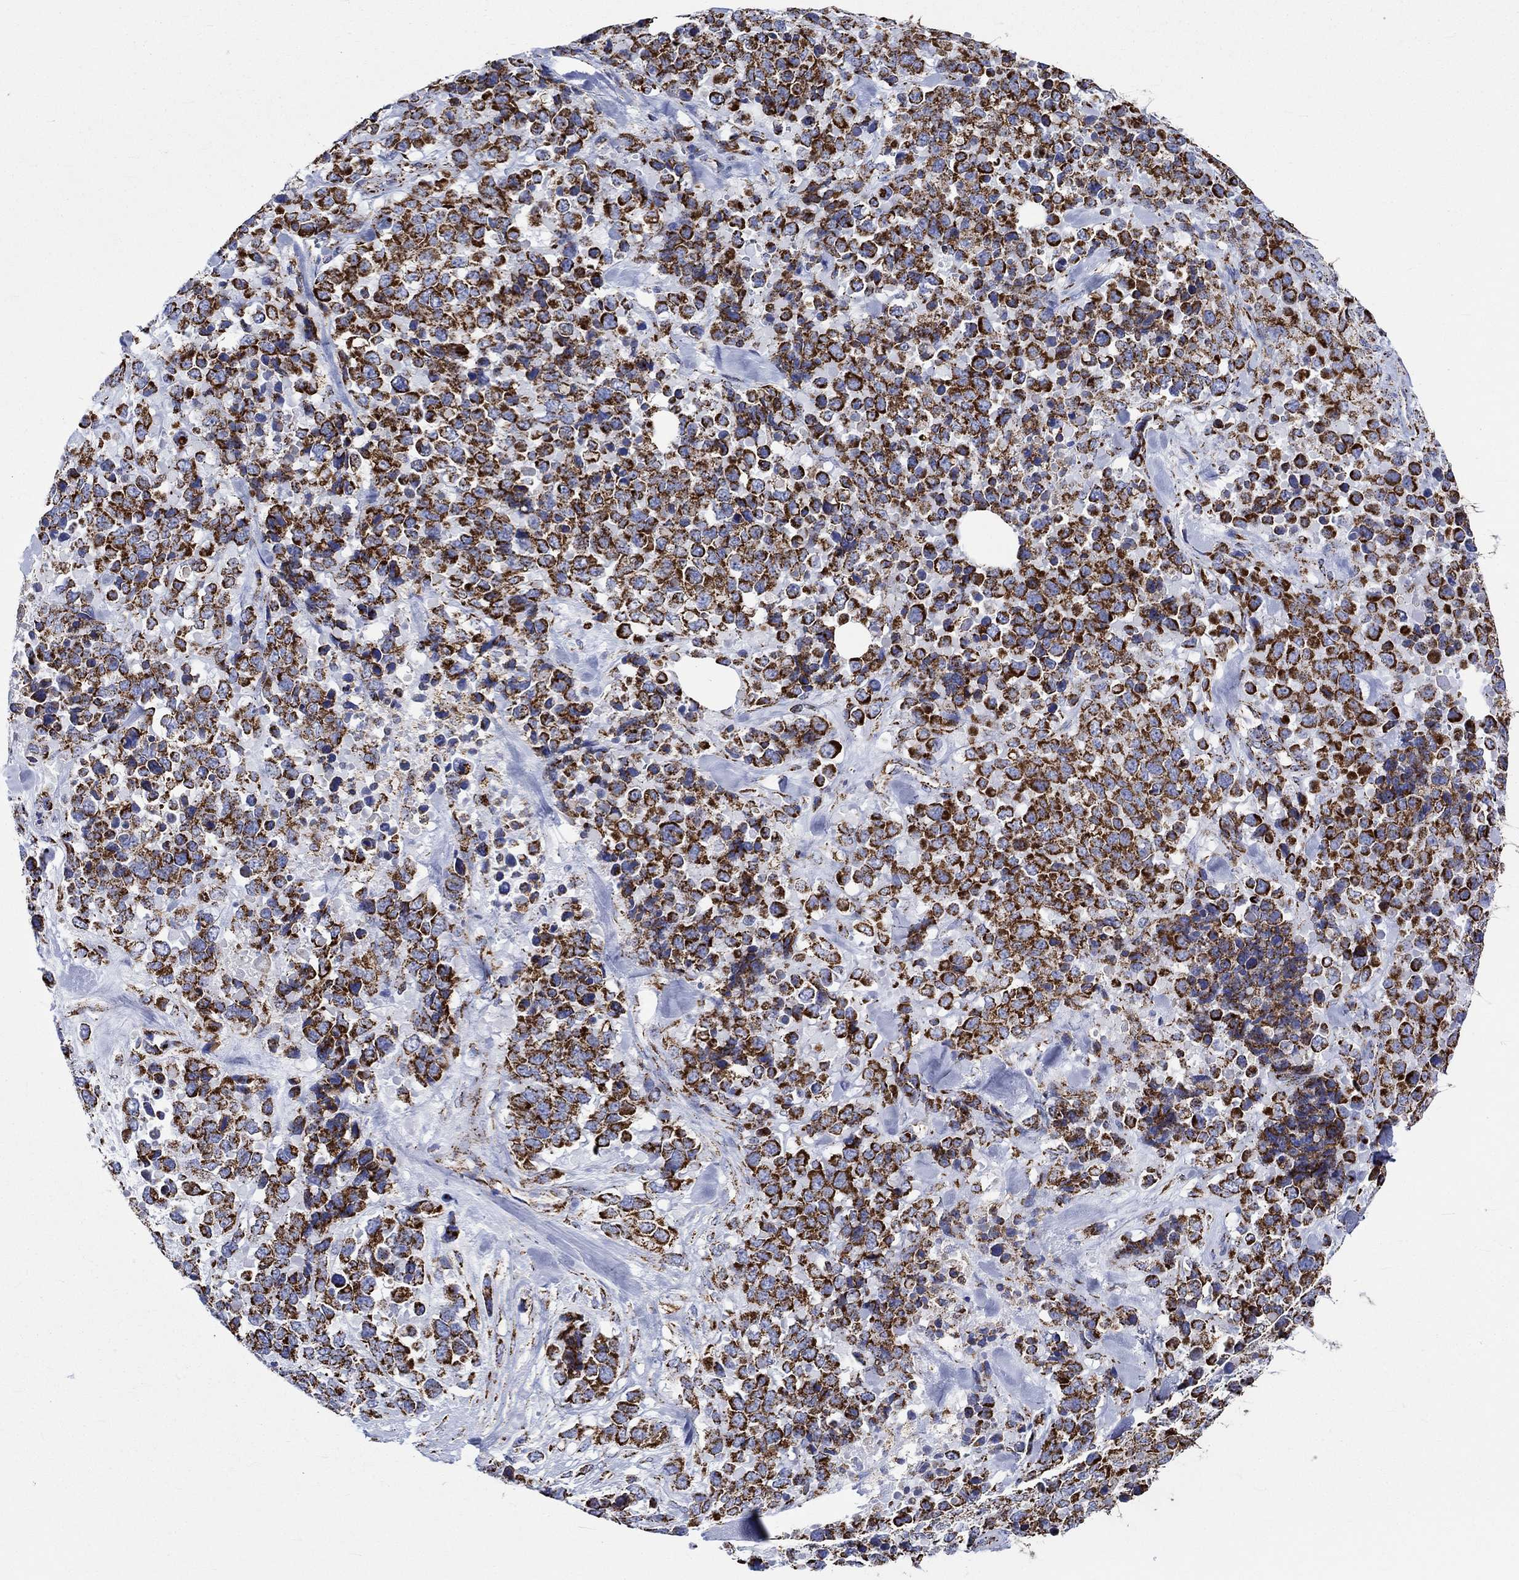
{"staining": {"intensity": "strong", "quantity": ">75%", "location": "cytoplasmic/membranous"}, "tissue": "melanoma", "cell_type": "Tumor cells", "image_type": "cancer", "snomed": [{"axis": "morphology", "description": "Malignant melanoma, Metastatic site"}, {"axis": "topography", "description": "Skin"}], "caption": "A micrograph of malignant melanoma (metastatic site) stained for a protein exhibits strong cytoplasmic/membranous brown staining in tumor cells.", "gene": "RCE1", "patient": {"sex": "male", "age": 84}}